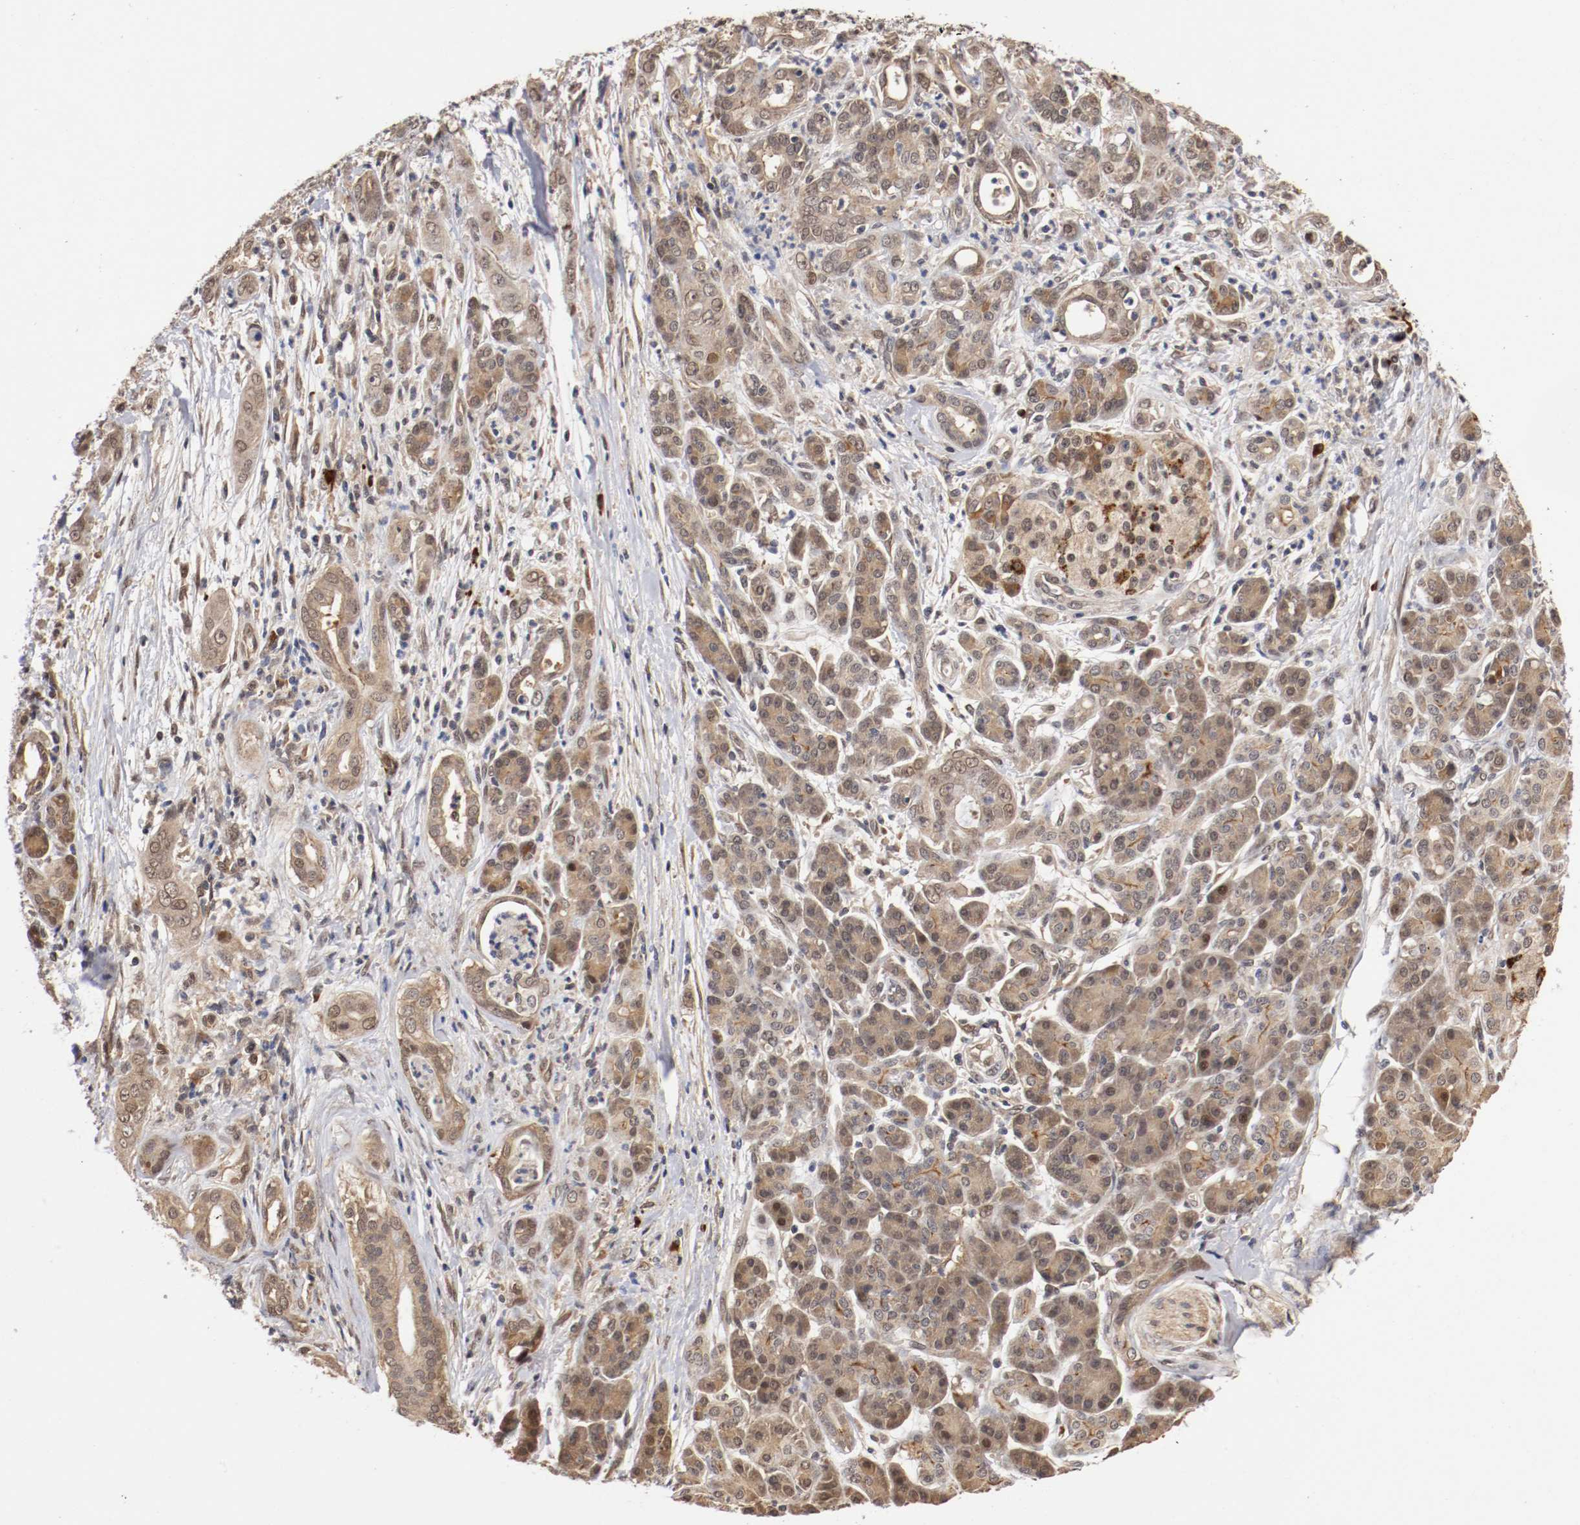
{"staining": {"intensity": "weak", "quantity": ">75%", "location": "cytoplasmic/membranous,nuclear"}, "tissue": "pancreatic cancer", "cell_type": "Tumor cells", "image_type": "cancer", "snomed": [{"axis": "morphology", "description": "Adenocarcinoma, NOS"}, {"axis": "topography", "description": "Pancreas"}], "caption": "Immunohistochemical staining of human pancreatic cancer reveals low levels of weak cytoplasmic/membranous and nuclear protein positivity in about >75% of tumor cells.", "gene": "DNMT3B", "patient": {"sex": "male", "age": 59}}